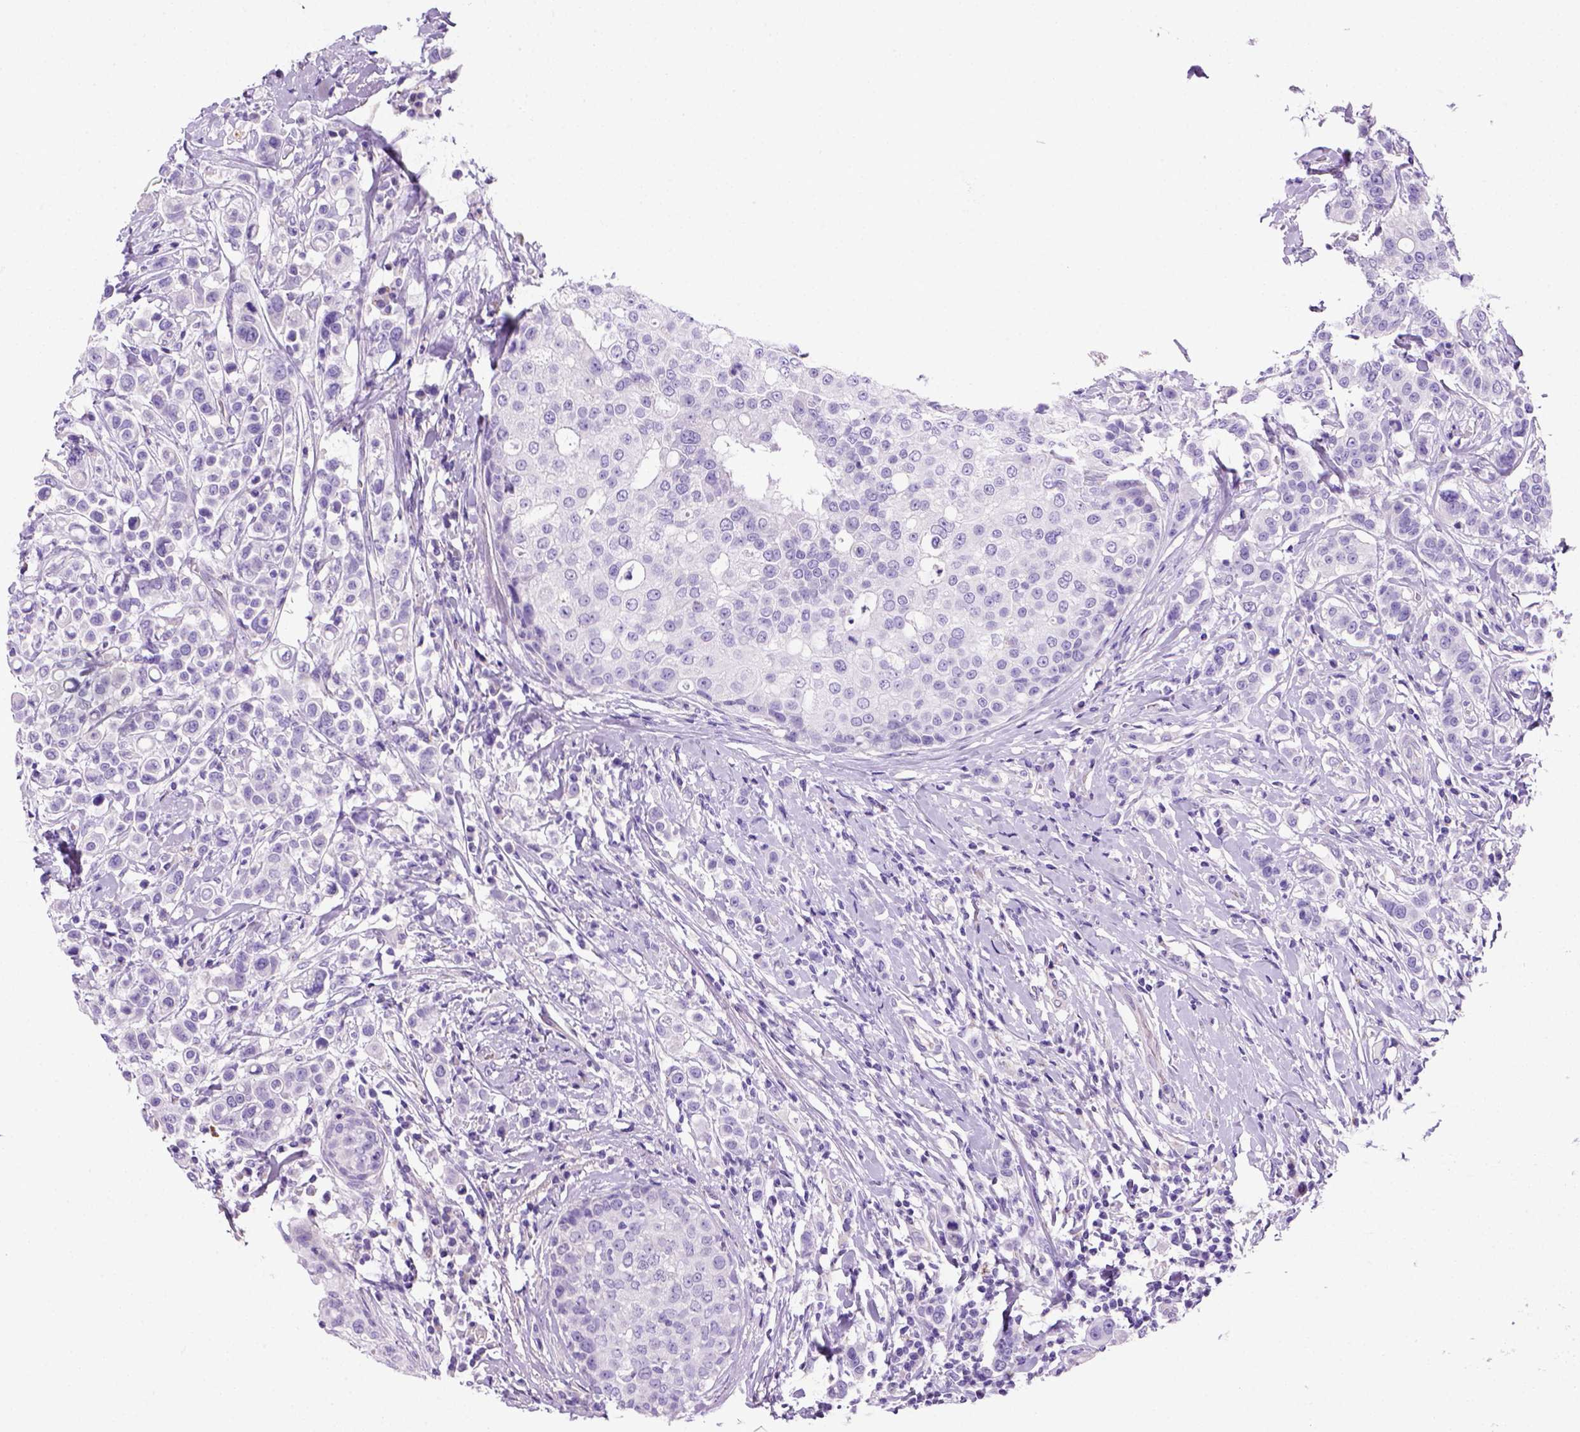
{"staining": {"intensity": "negative", "quantity": "none", "location": "none"}, "tissue": "breast cancer", "cell_type": "Tumor cells", "image_type": "cancer", "snomed": [{"axis": "morphology", "description": "Duct carcinoma"}, {"axis": "topography", "description": "Breast"}], "caption": "Immunohistochemical staining of human breast intraductal carcinoma reveals no significant expression in tumor cells.", "gene": "ARHGEF33", "patient": {"sex": "female", "age": 27}}